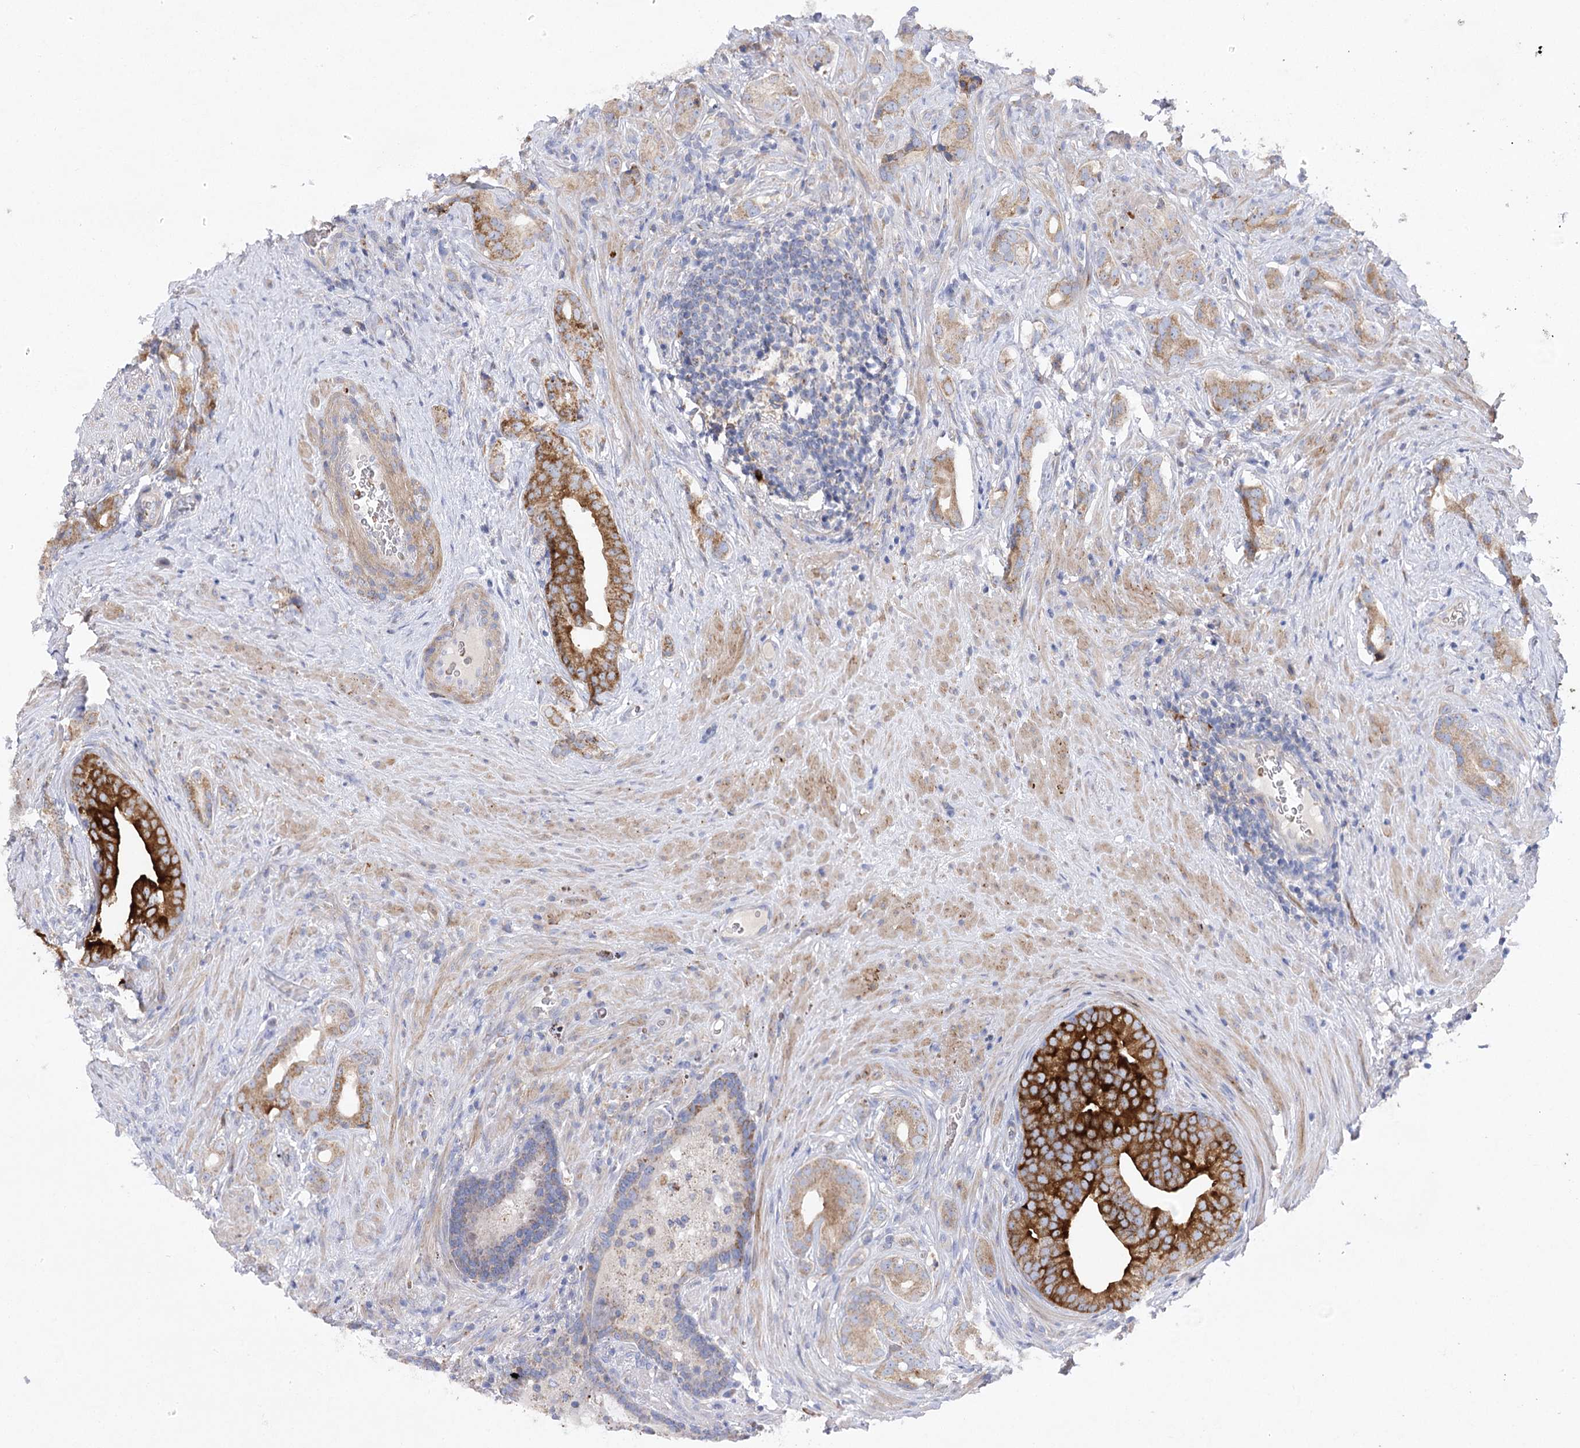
{"staining": {"intensity": "strong", "quantity": "<25%", "location": "cytoplasmic/membranous"}, "tissue": "prostate cancer", "cell_type": "Tumor cells", "image_type": "cancer", "snomed": [{"axis": "morphology", "description": "Adenocarcinoma, Low grade"}, {"axis": "topography", "description": "Prostate"}], "caption": "Immunohistochemical staining of prostate cancer displays medium levels of strong cytoplasmic/membranous positivity in approximately <25% of tumor cells.", "gene": "COX15", "patient": {"sex": "male", "age": 71}}